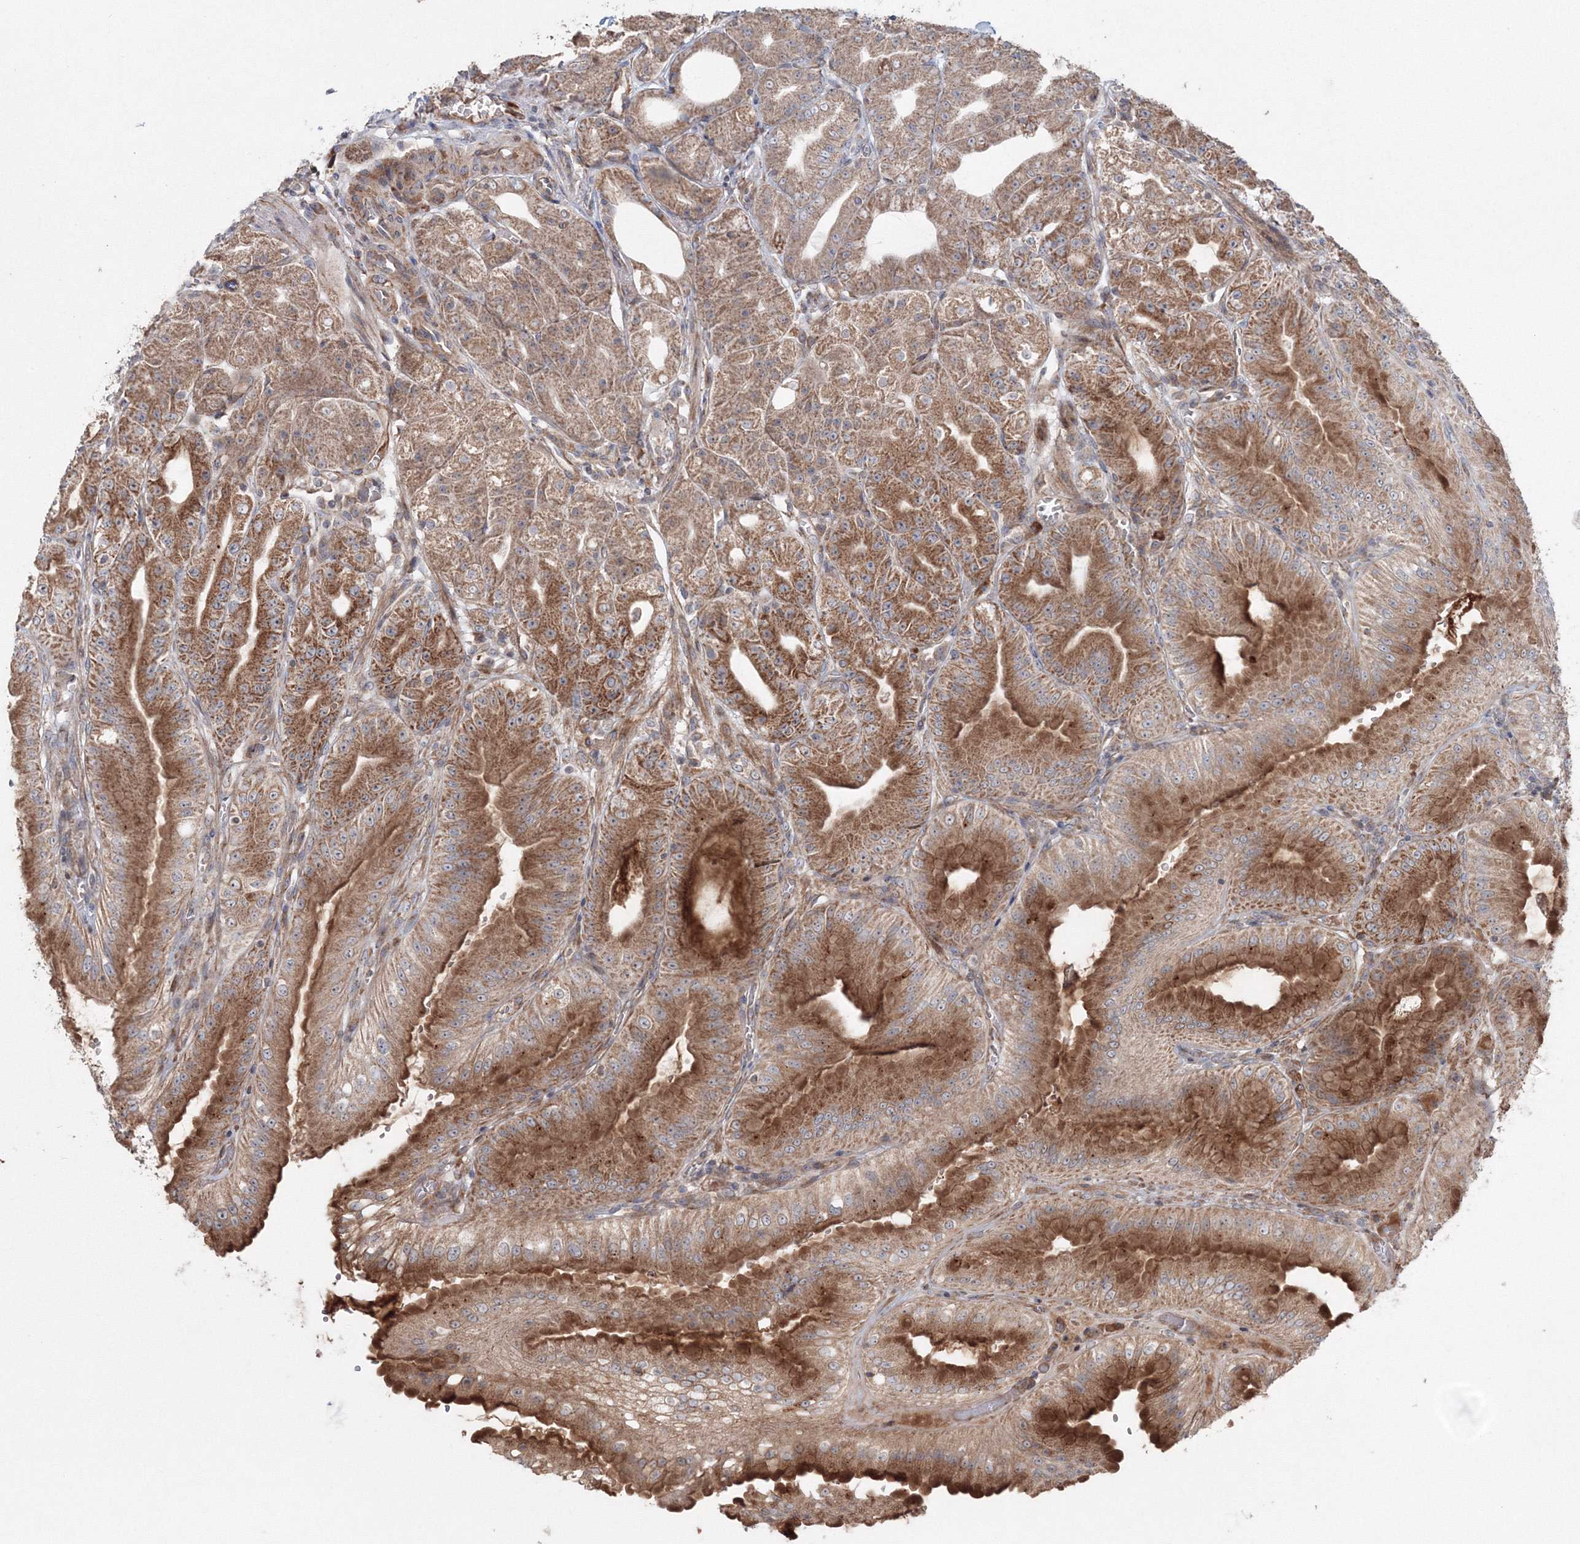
{"staining": {"intensity": "moderate", "quantity": ">75%", "location": "cytoplasmic/membranous"}, "tissue": "stomach", "cell_type": "Glandular cells", "image_type": "normal", "snomed": [{"axis": "morphology", "description": "Normal tissue, NOS"}, {"axis": "topography", "description": "Stomach, upper"}, {"axis": "topography", "description": "Stomach, lower"}], "caption": "IHC micrograph of normal human stomach stained for a protein (brown), which demonstrates medium levels of moderate cytoplasmic/membranous staining in approximately >75% of glandular cells.", "gene": "NOA1", "patient": {"sex": "male", "age": 71}}